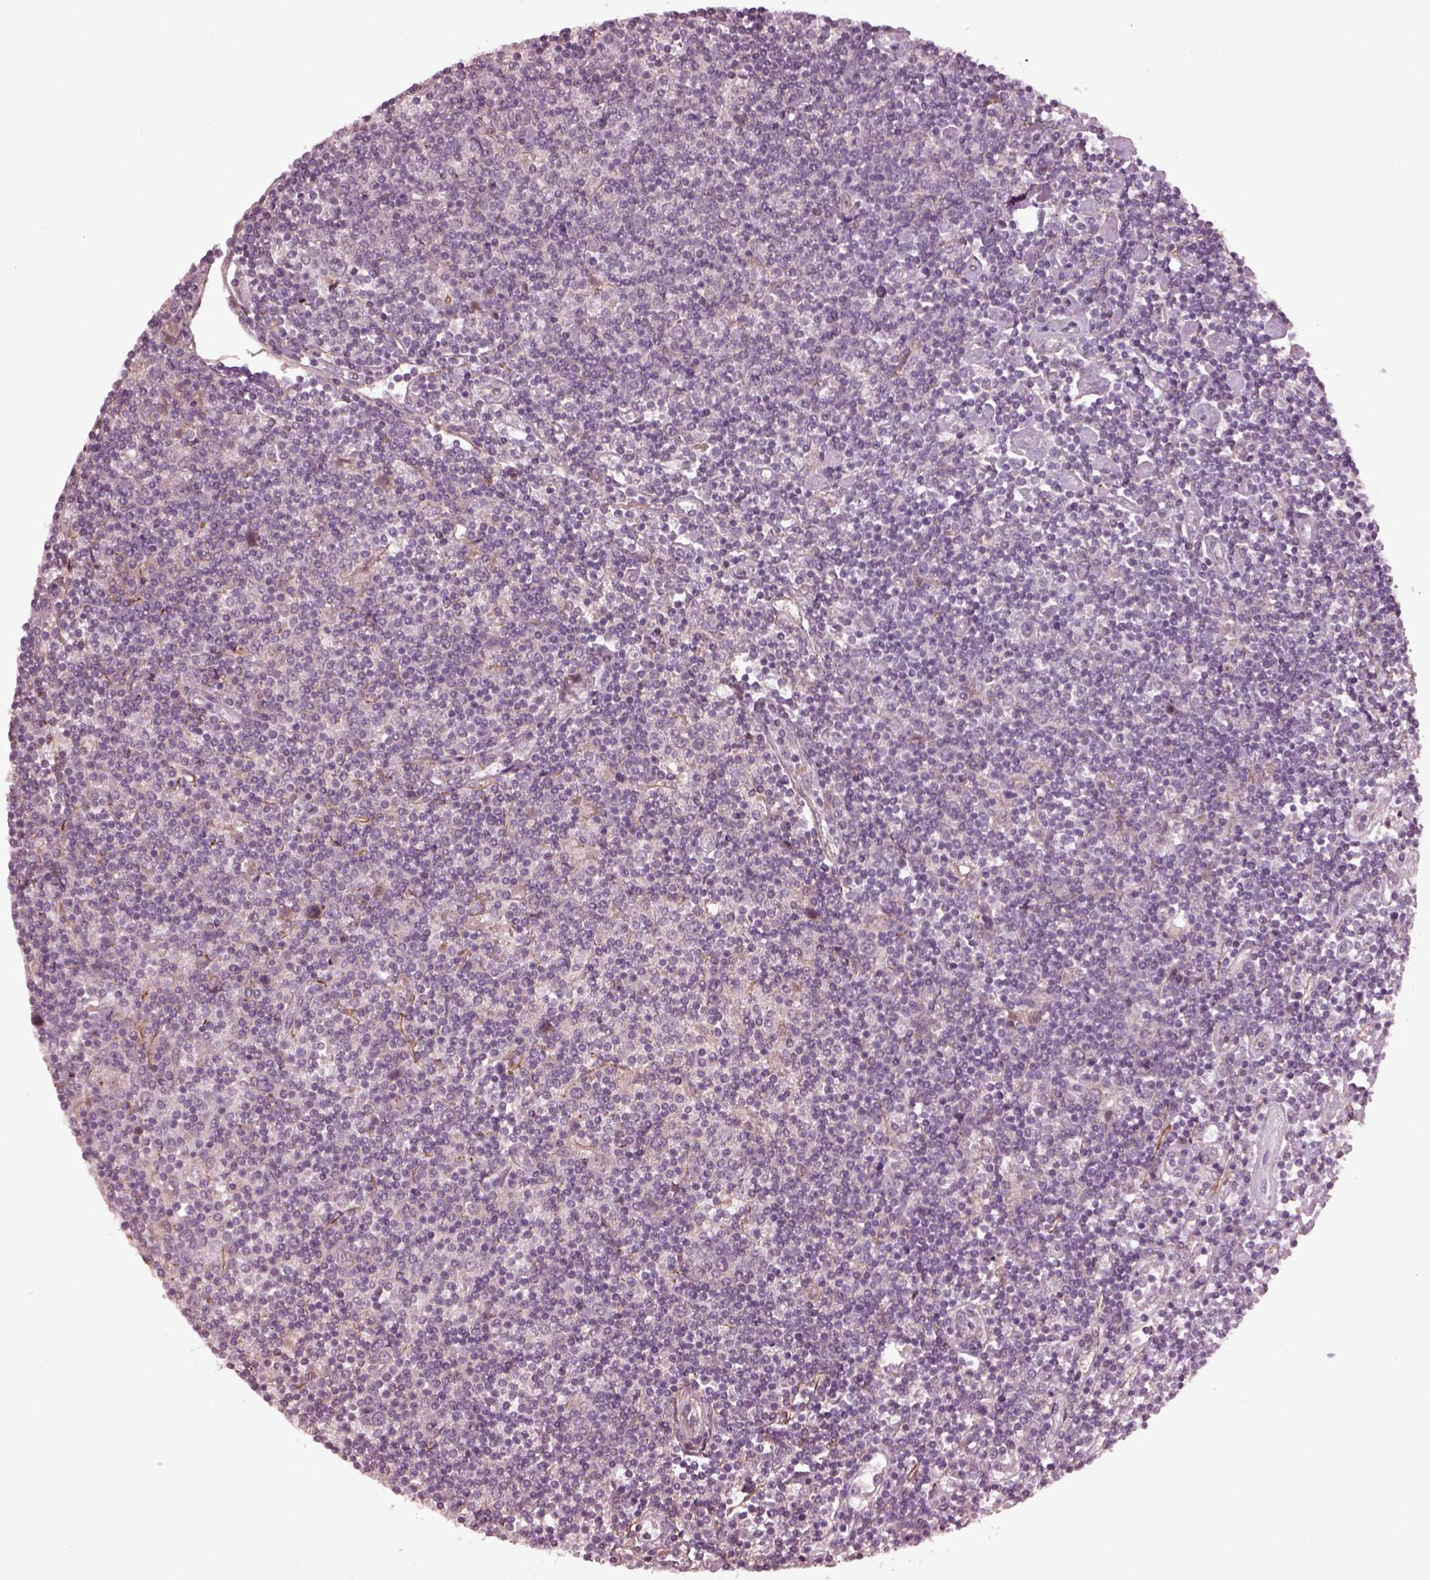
{"staining": {"intensity": "negative", "quantity": "none", "location": "none"}, "tissue": "lymphoma", "cell_type": "Tumor cells", "image_type": "cancer", "snomed": [{"axis": "morphology", "description": "Hodgkin's disease, NOS"}, {"axis": "topography", "description": "Lymph node"}], "caption": "High magnification brightfield microscopy of lymphoma stained with DAB (3,3'-diaminobenzidine) (brown) and counterstained with hematoxylin (blue): tumor cells show no significant expression.", "gene": "EFEMP1", "patient": {"sex": "male", "age": 40}}